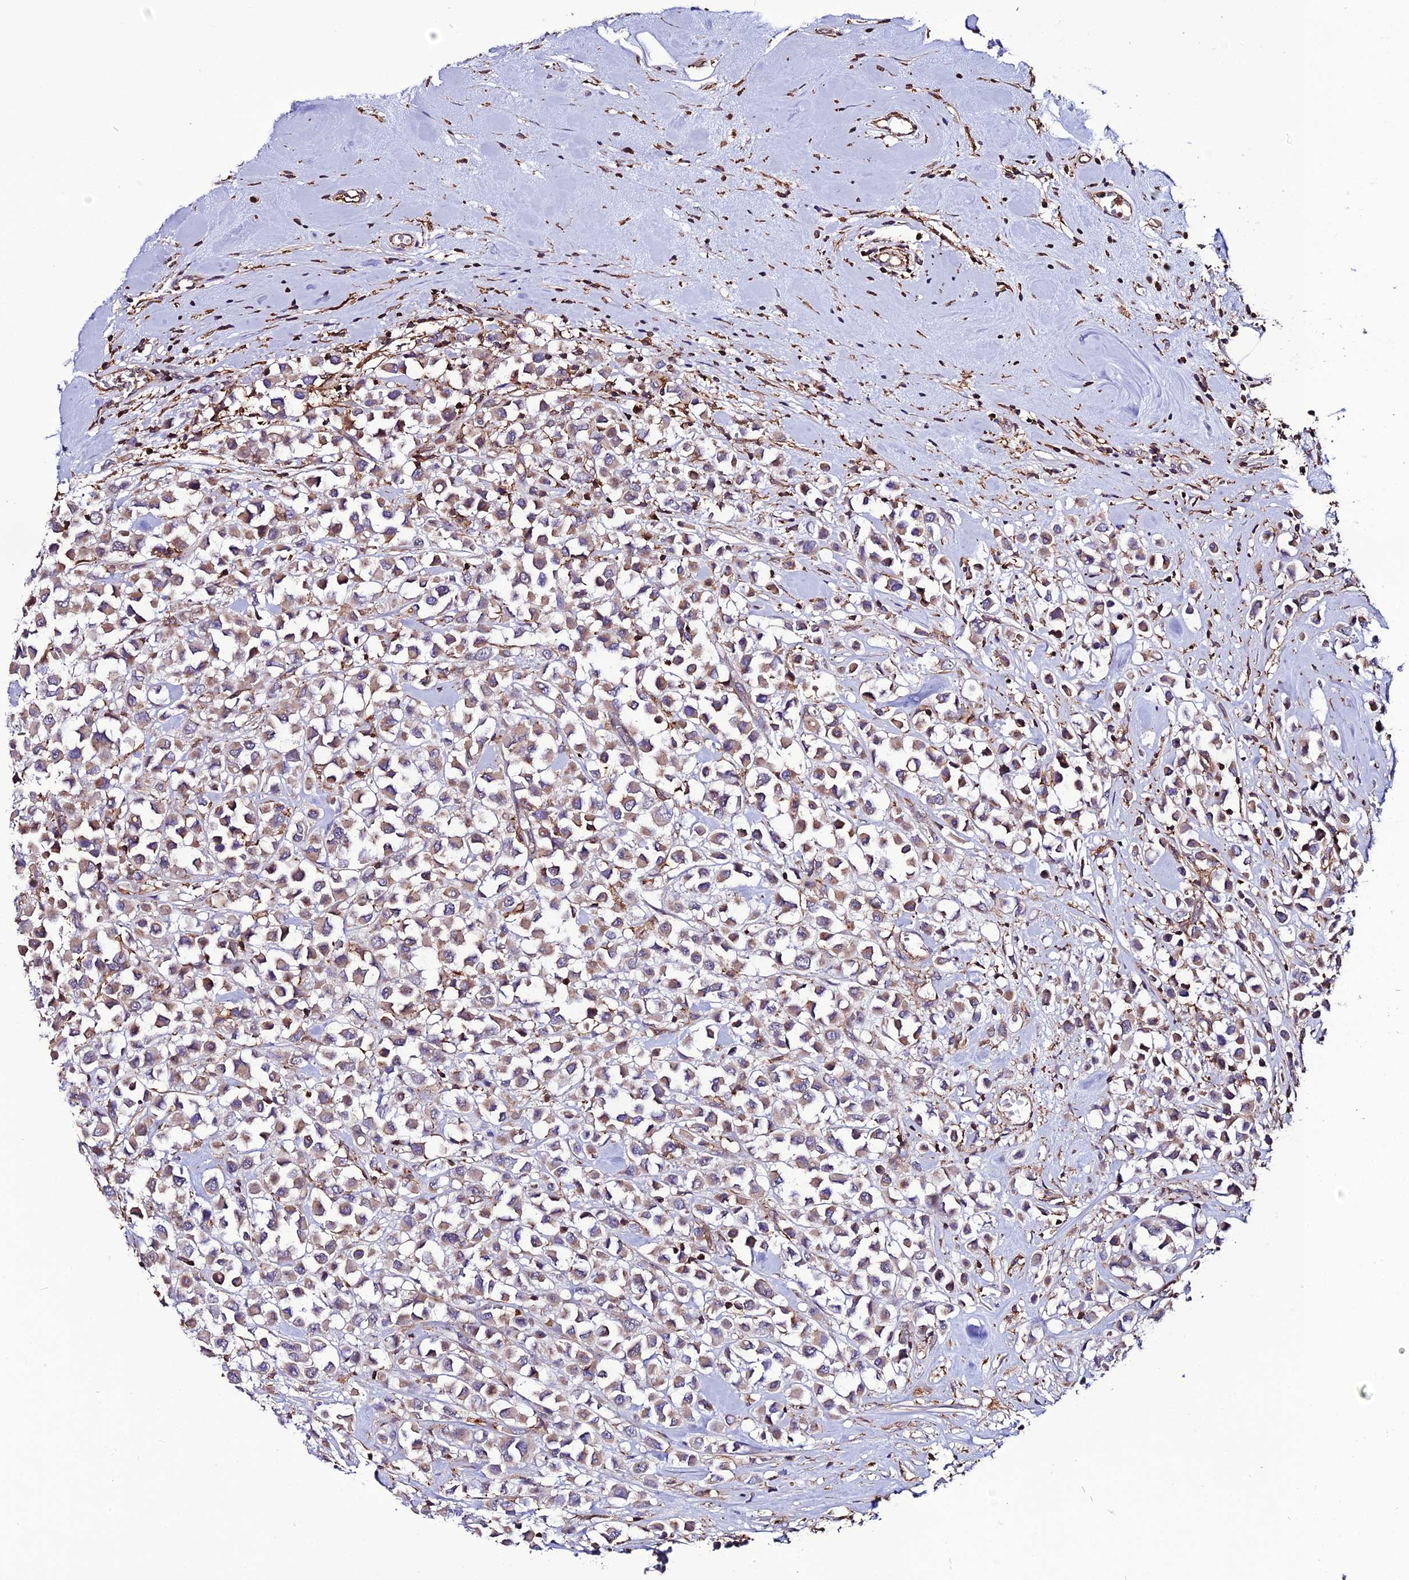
{"staining": {"intensity": "weak", "quantity": "25%-75%", "location": "cytoplasmic/membranous"}, "tissue": "breast cancer", "cell_type": "Tumor cells", "image_type": "cancer", "snomed": [{"axis": "morphology", "description": "Duct carcinoma"}, {"axis": "topography", "description": "Breast"}], "caption": "High-power microscopy captured an immunohistochemistry (IHC) micrograph of breast cancer (intraductal carcinoma), revealing weak cytoplasmic/membranous expression in about 25%-75% of tumor cells.", "gene": "USP17L15", "patient": {"sex": "female", "age": 61}}